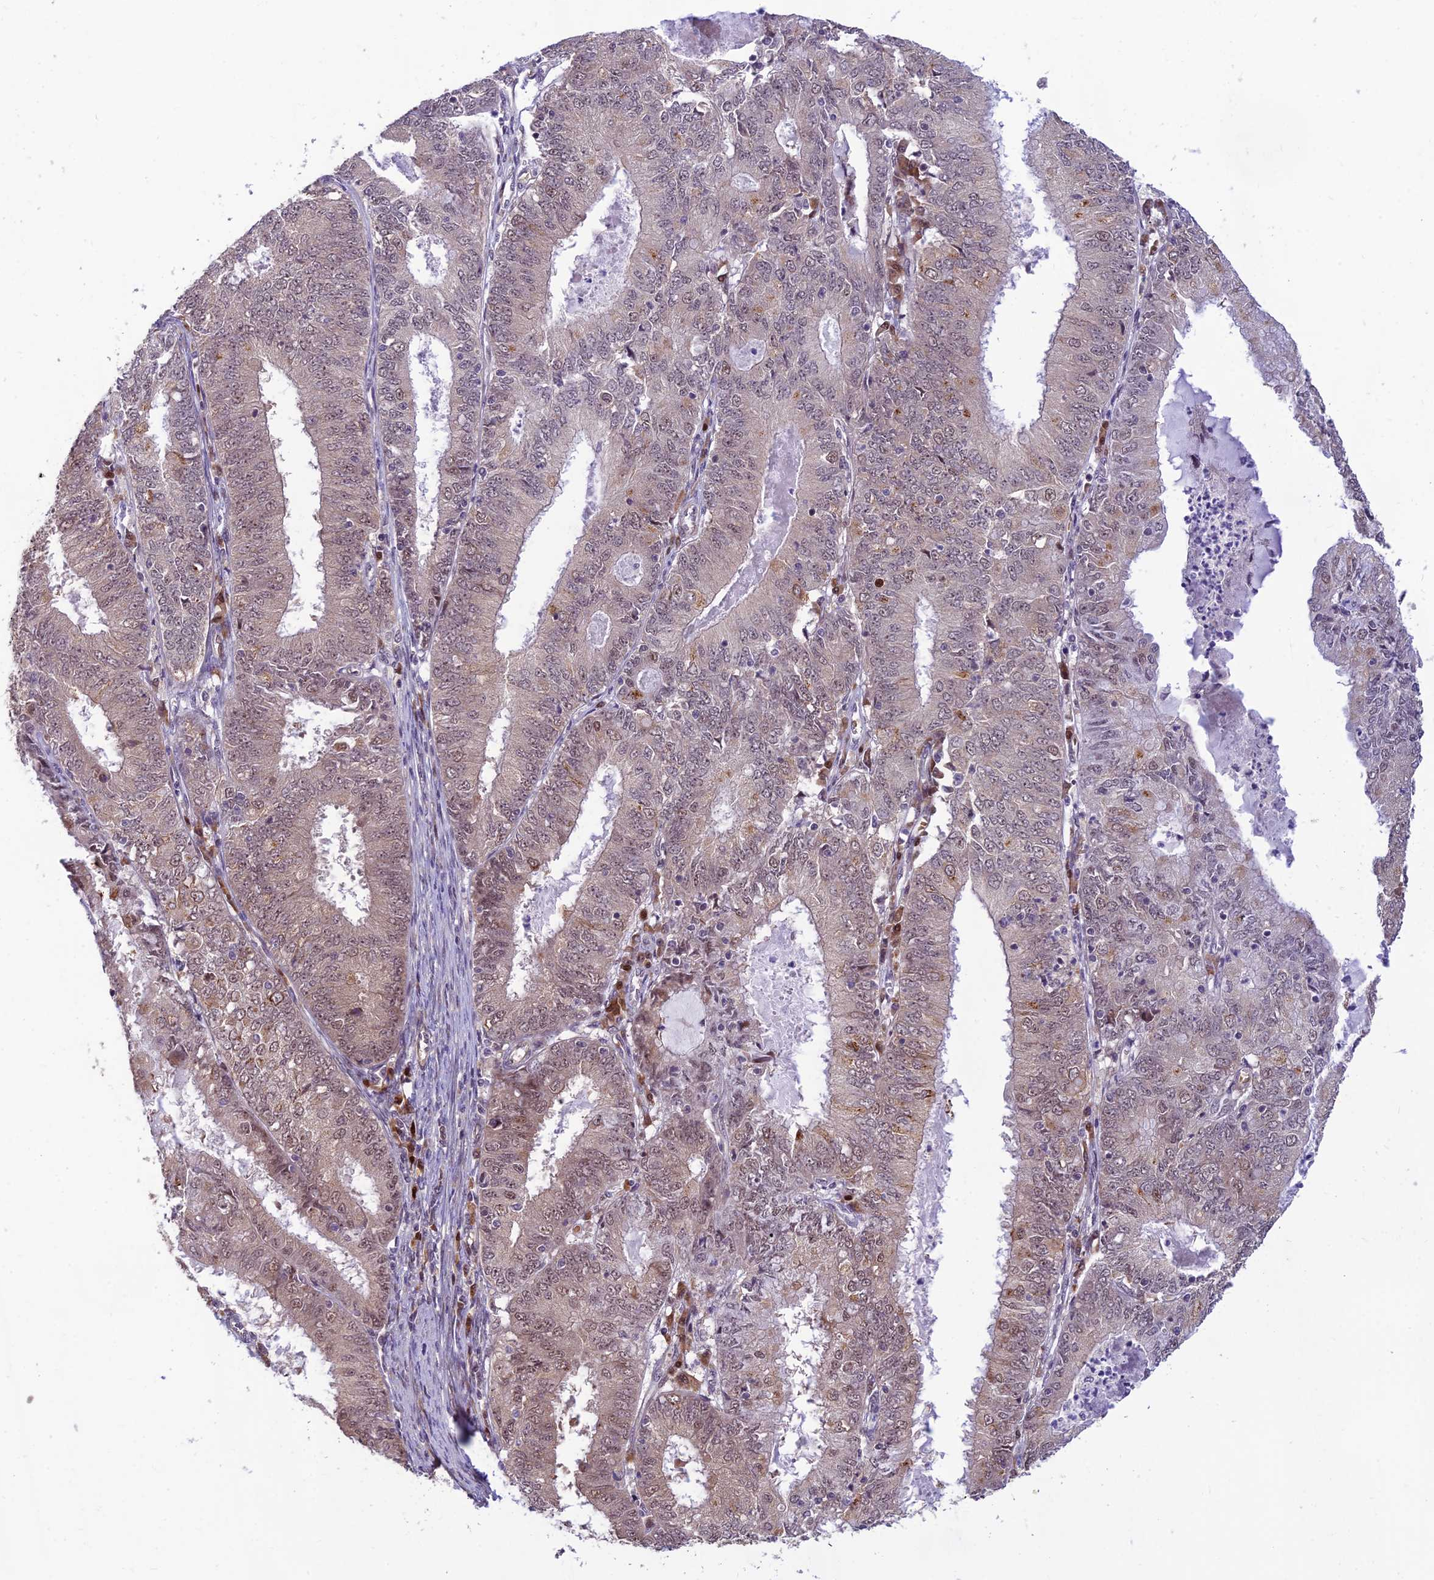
{"staining": {"intensity": "weak", "quantity": "25%-75%", "location": "nuclear"}, "tissue": "endometrial cancer", "cell_type": "Tumor cells", "image_type": "cancer", "snomed": [{"axis": "morphology", "description": "Adenocarcinoma, NOS"}, {"axis": "topography", "description": "Endometrium"}], "caption": "Protein expression analysis of human adenocarcinoma (endometrial) reveals weak nuclear staining in approximately 25%-75% of tumor cells. The protein is stained brown, and the nuclei are stained in blue (DAB IHC with brightfield microscopy, high magnification).", "gene": "ASPDH", "patient": {"sex": "female", "age": 57}}